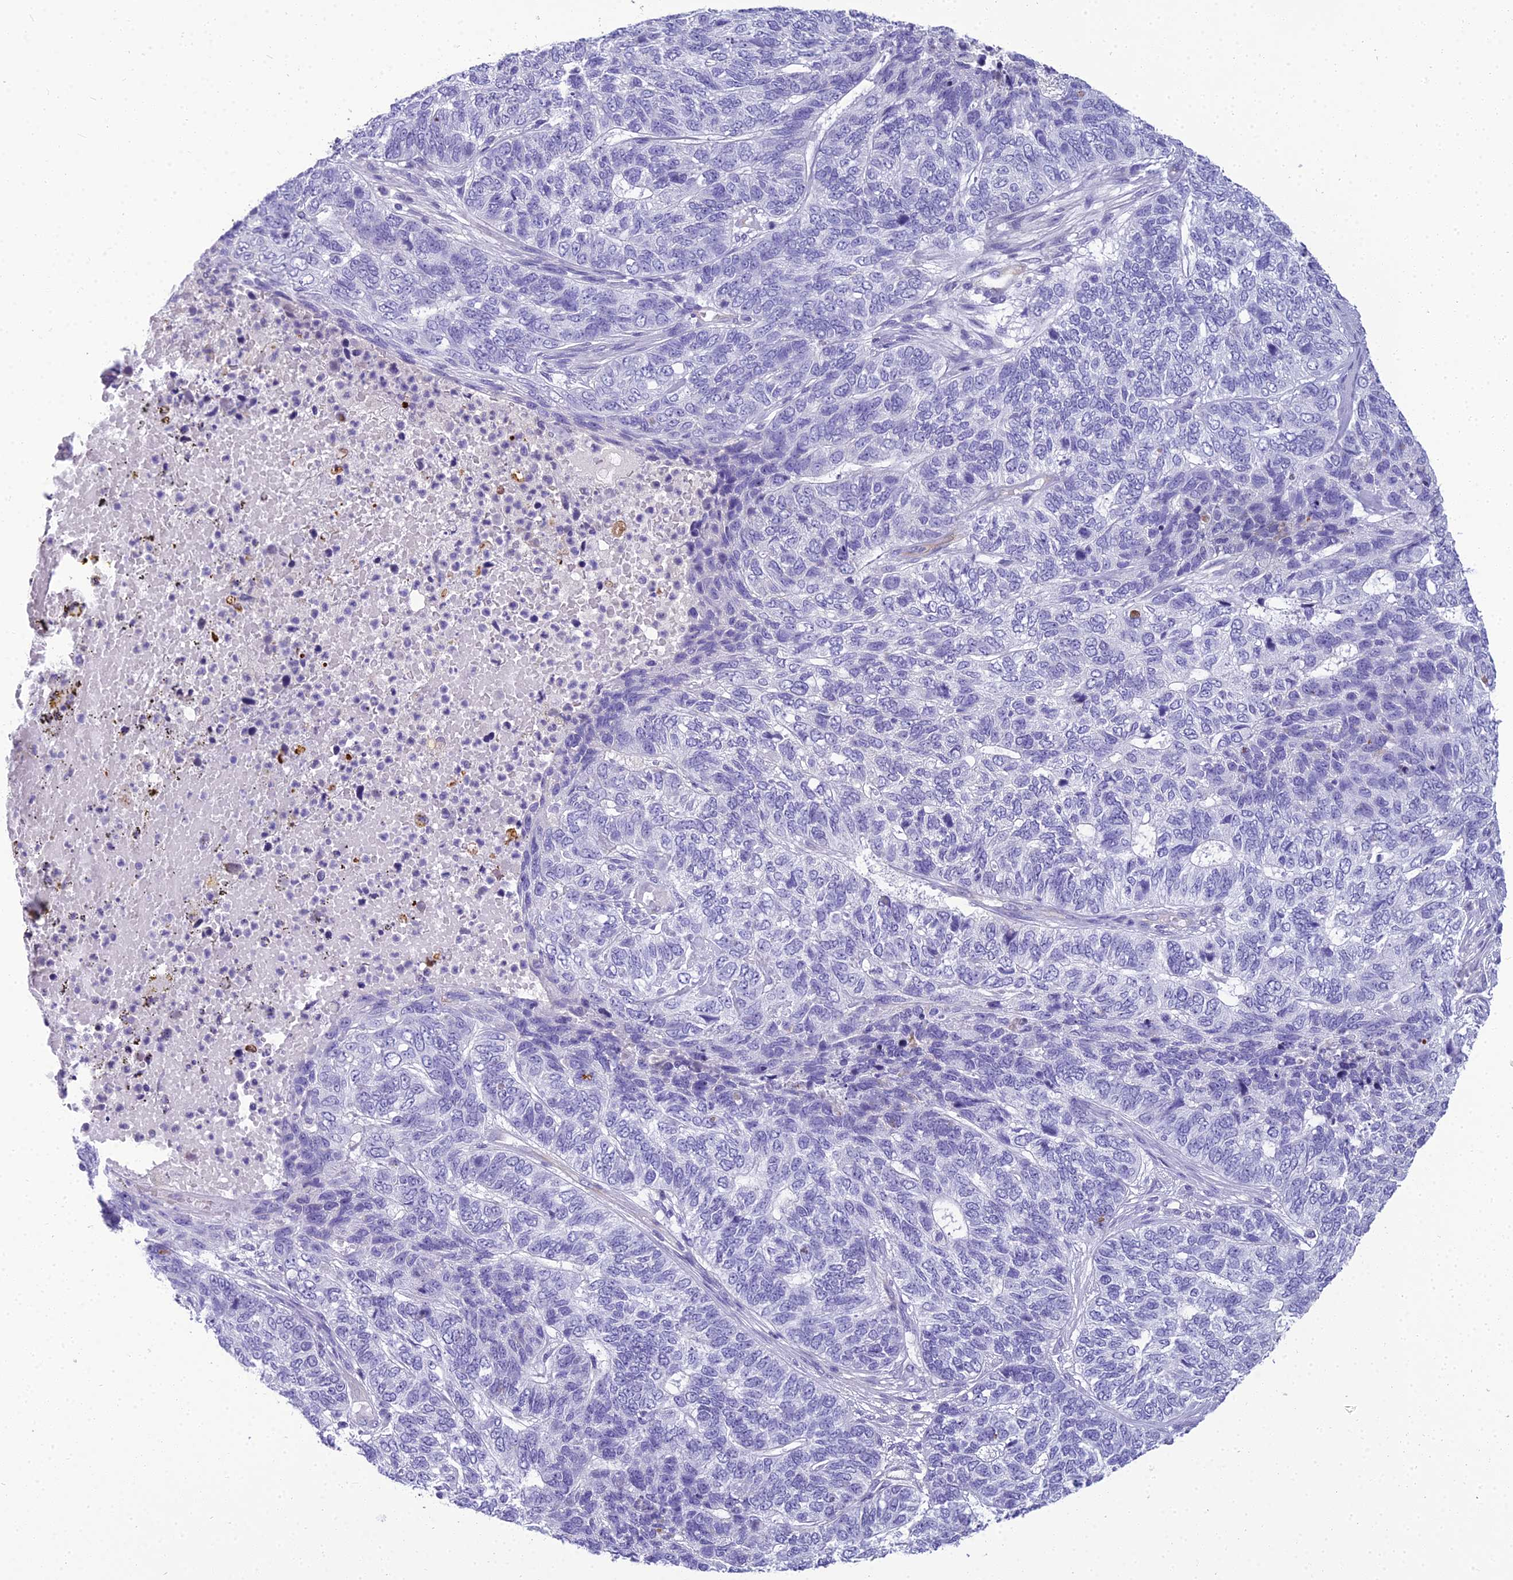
{"staining": {"intensity": "negative", "quantity": "none", "location": "none"}, "tissue": "skin cancer", "cell_type": "Tumor cells", "image_type": "cancer", "snomed": [{"axis": "morphology", "description": "Basal cell carcinoma"}, {"axis": "topography", "description": "Skin"}], "caption": "Basal cell carcinoma (skin) stained for a protein using immunohistochemistry (IHC) displays no expression tumor cells.", "gene": "NINJ1", "patient": {"sex": "female", "age": 65}}